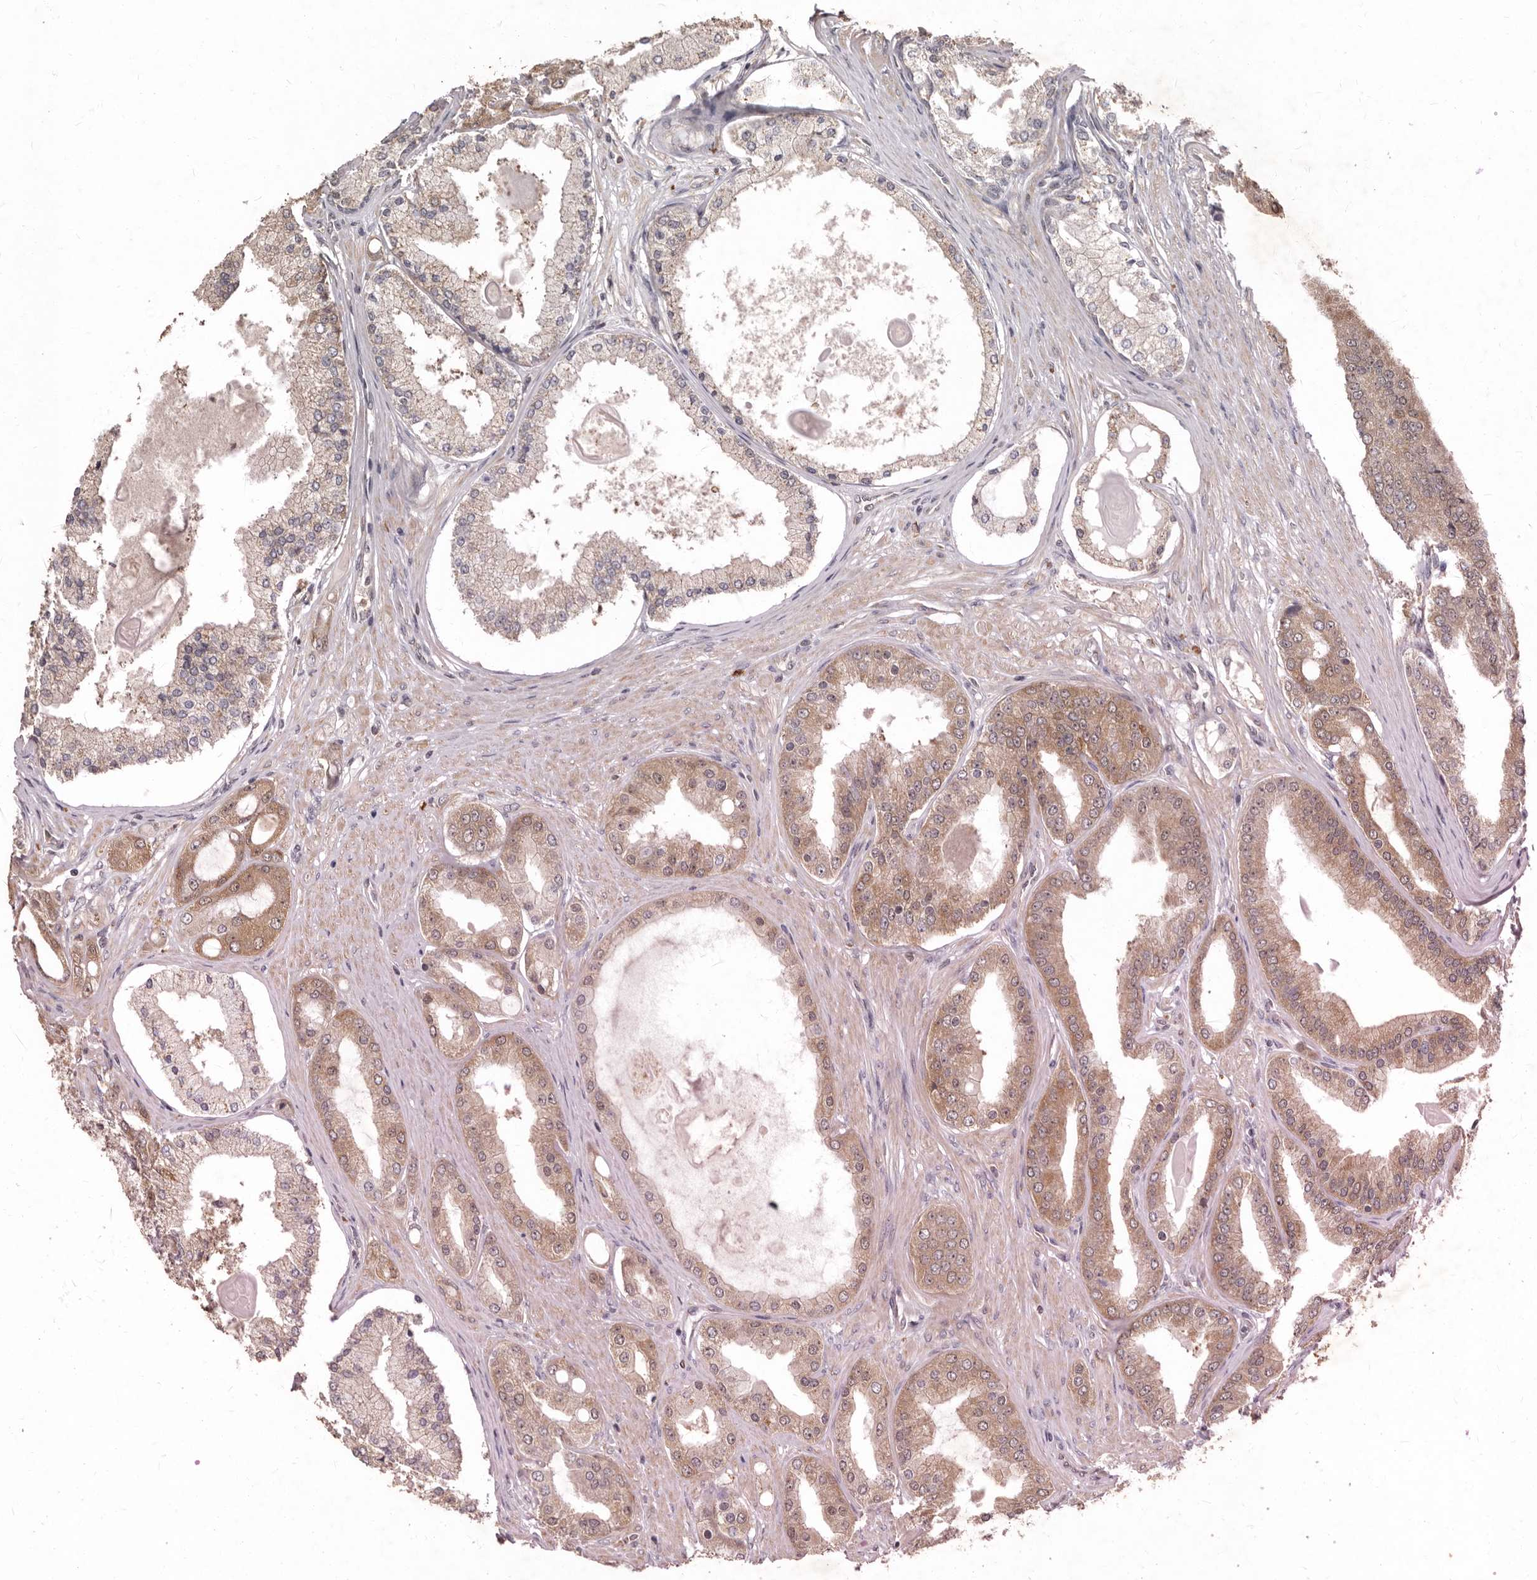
{"staining": {"intensity": "moderate", "quantity": ">75%", "location": "cytoplasmic/membranous"}, "tissue": "prostate cancer", "cell_type": "Tumor cells", "image_type": "cancer", "snomed": [{"axis": "morphology", "description": "Adenocarcinoma, High grade"}, {"axis": "topography", "description": "Prostate"}], "caption": "Immunohistochemical staining of prostate cancer (adenocarcinoma (high-grade)) exhibits medium levels of moderate cytoplasmic/membranous protein staining in approximately >75% of tumor cells. (DAB (3,3'-diaminobenzidine) = brown stain, brightfield microscopy at high magnification).", "gene": "ACLY", "patient": {"sex": "male", "age": 60}}